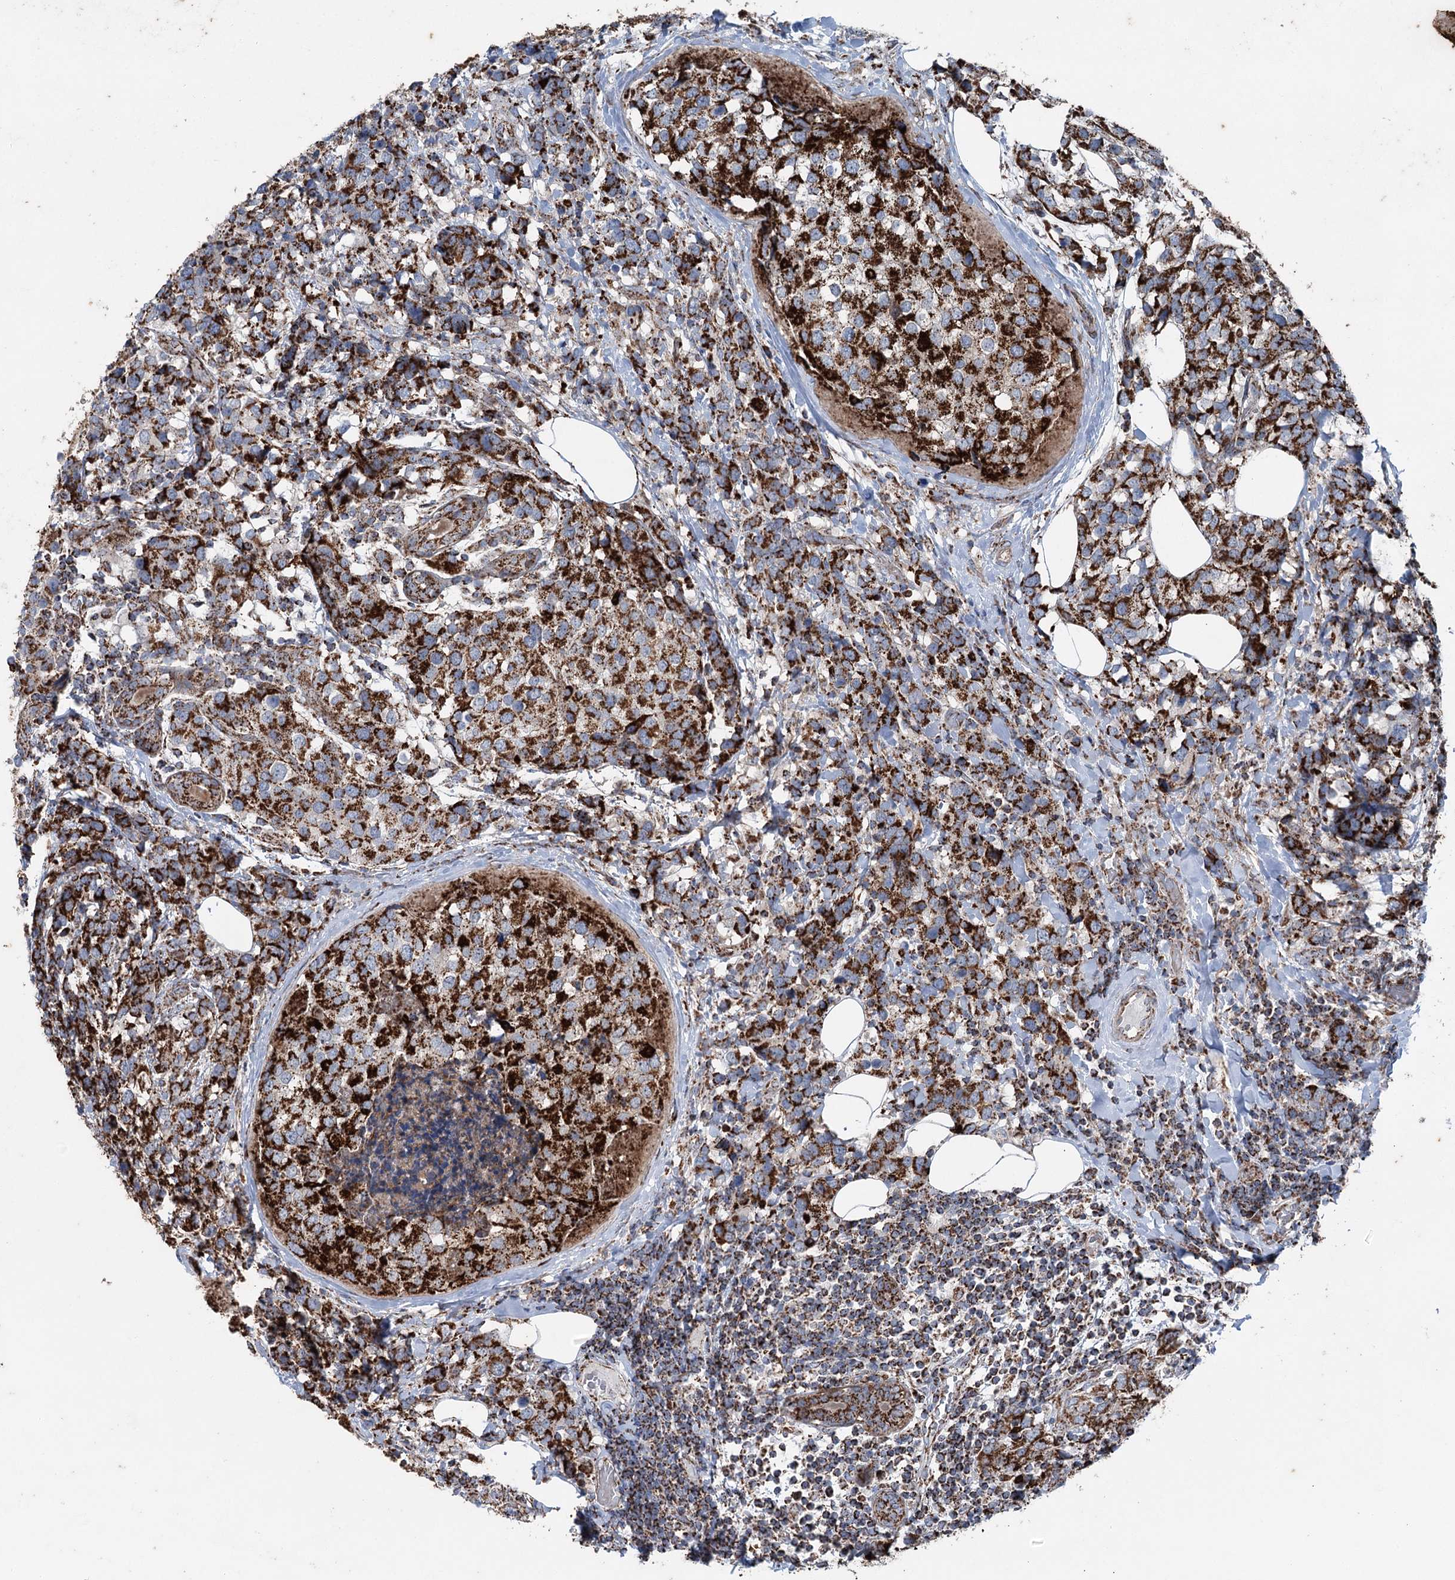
{"staining": {"intensity": "strong", "quantity": ">75%", "location": "cytoplasmic/membranous"}, "tissue": "breast cancer", "cell_type": "Tumor cells", "image_type": "cancer", "snomed": [{"axis": "morphology", "description": "Lobular carcinoma"}, {"axis": "topography", "description": "Breast"}], "caption": "Breast cancer stained for a protein displays strong cytoplasmic/membranous positivity in tumor cells.", "gene": "UCN3", "patient": {"sex": "female", "age": 59}}